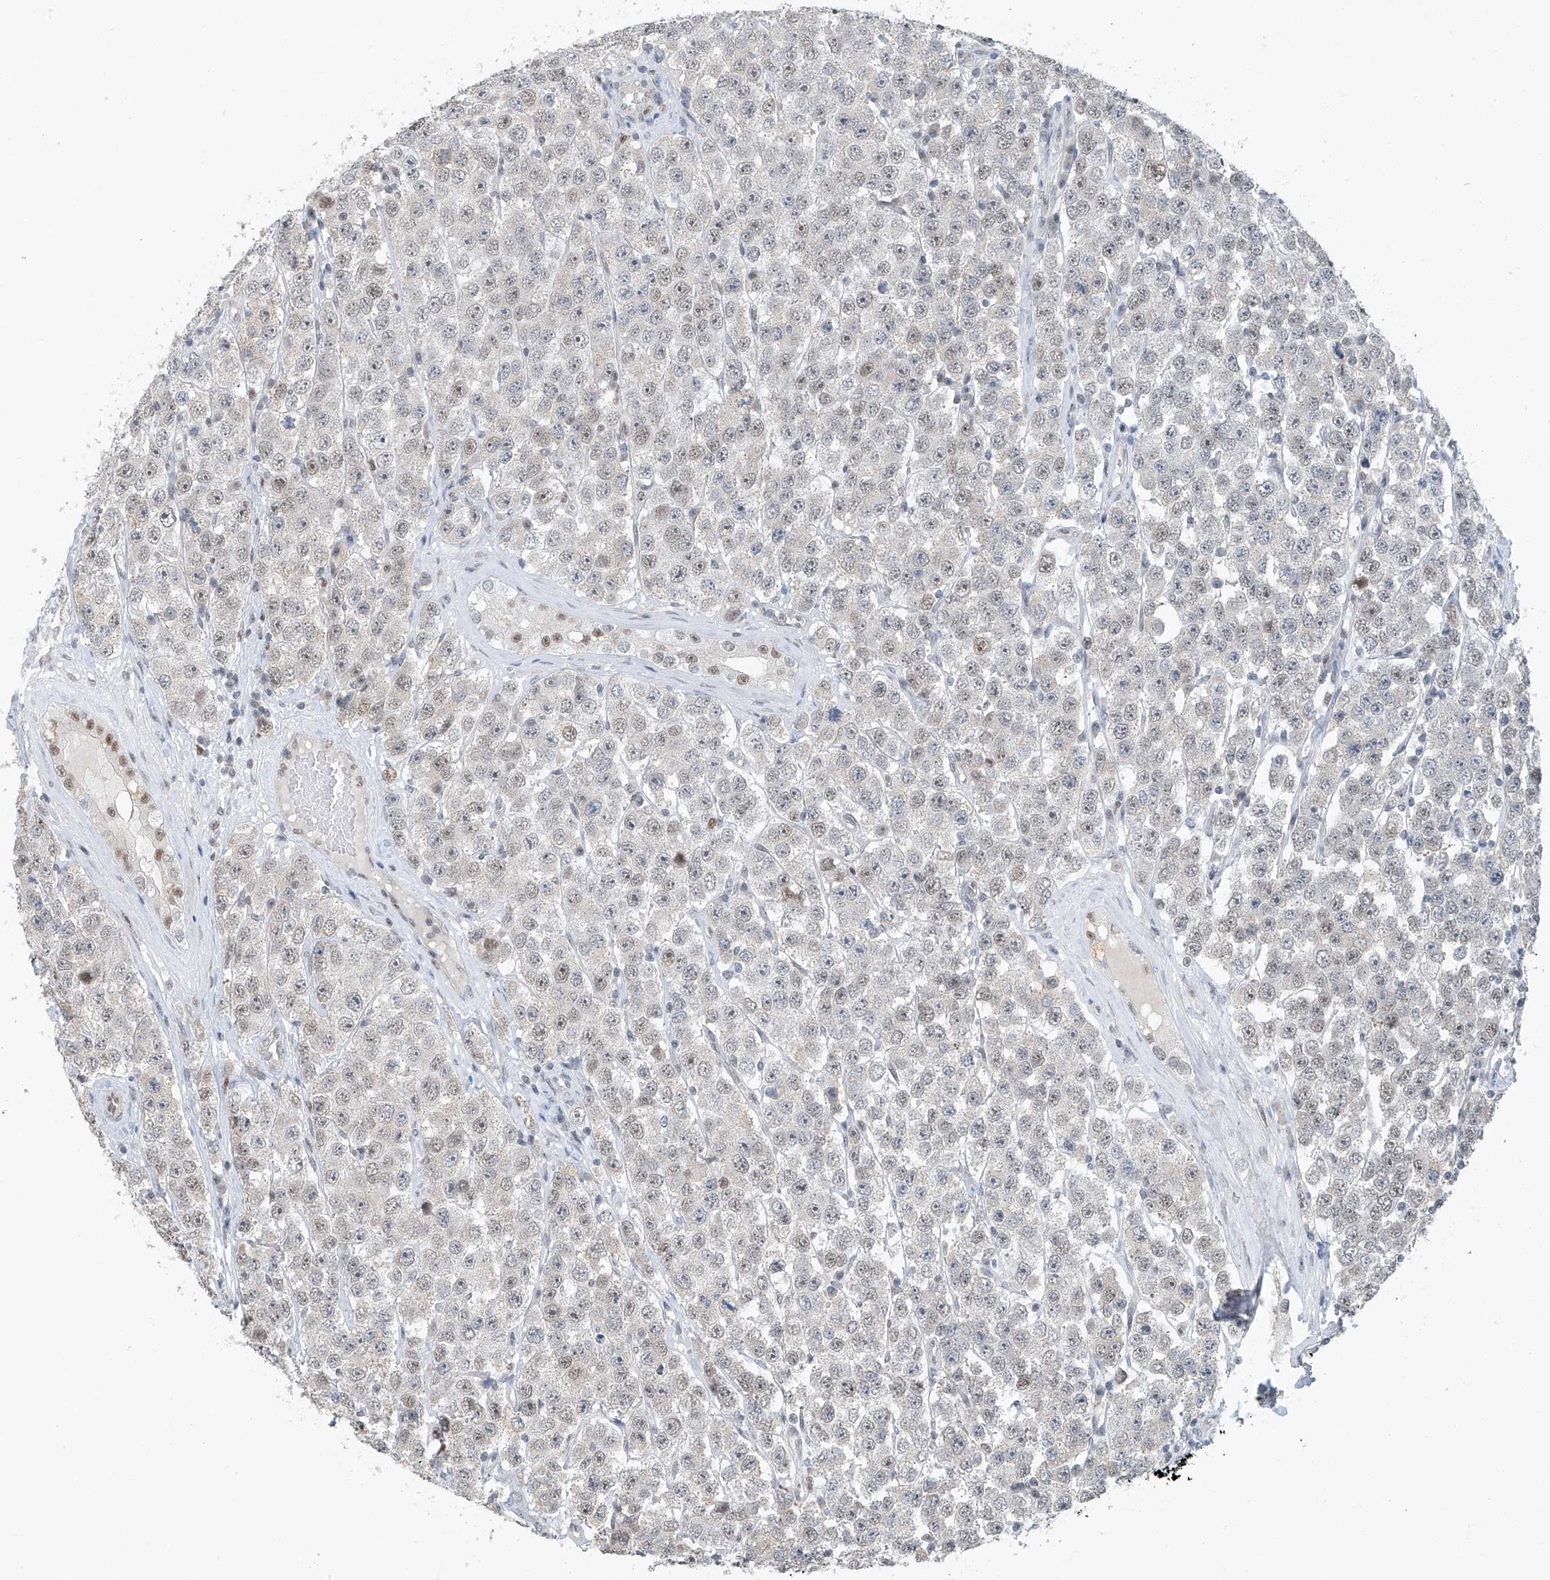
{"staining": {"intensity": "weak", "quantity": "25%-75%", "location": "nuclear"}, "tissue": "testis cancer", "cell_type": "Tumor cells", "image_type": "cancer", "snomed": [{"axis": "morphology", "description": "Seminoma, NOS"}, {"axis": "topography", "description": "Testis"}], "caption": "Immunohistochemistry (IHC) histopathology image of testis seminoma stained for a protein (brown), which demonstrates low levels of weak nuclear expression in approximately 25%-75% of tumor cells.", "gene": "TAF8", "patient": {"sex": "male", "age": 28}}